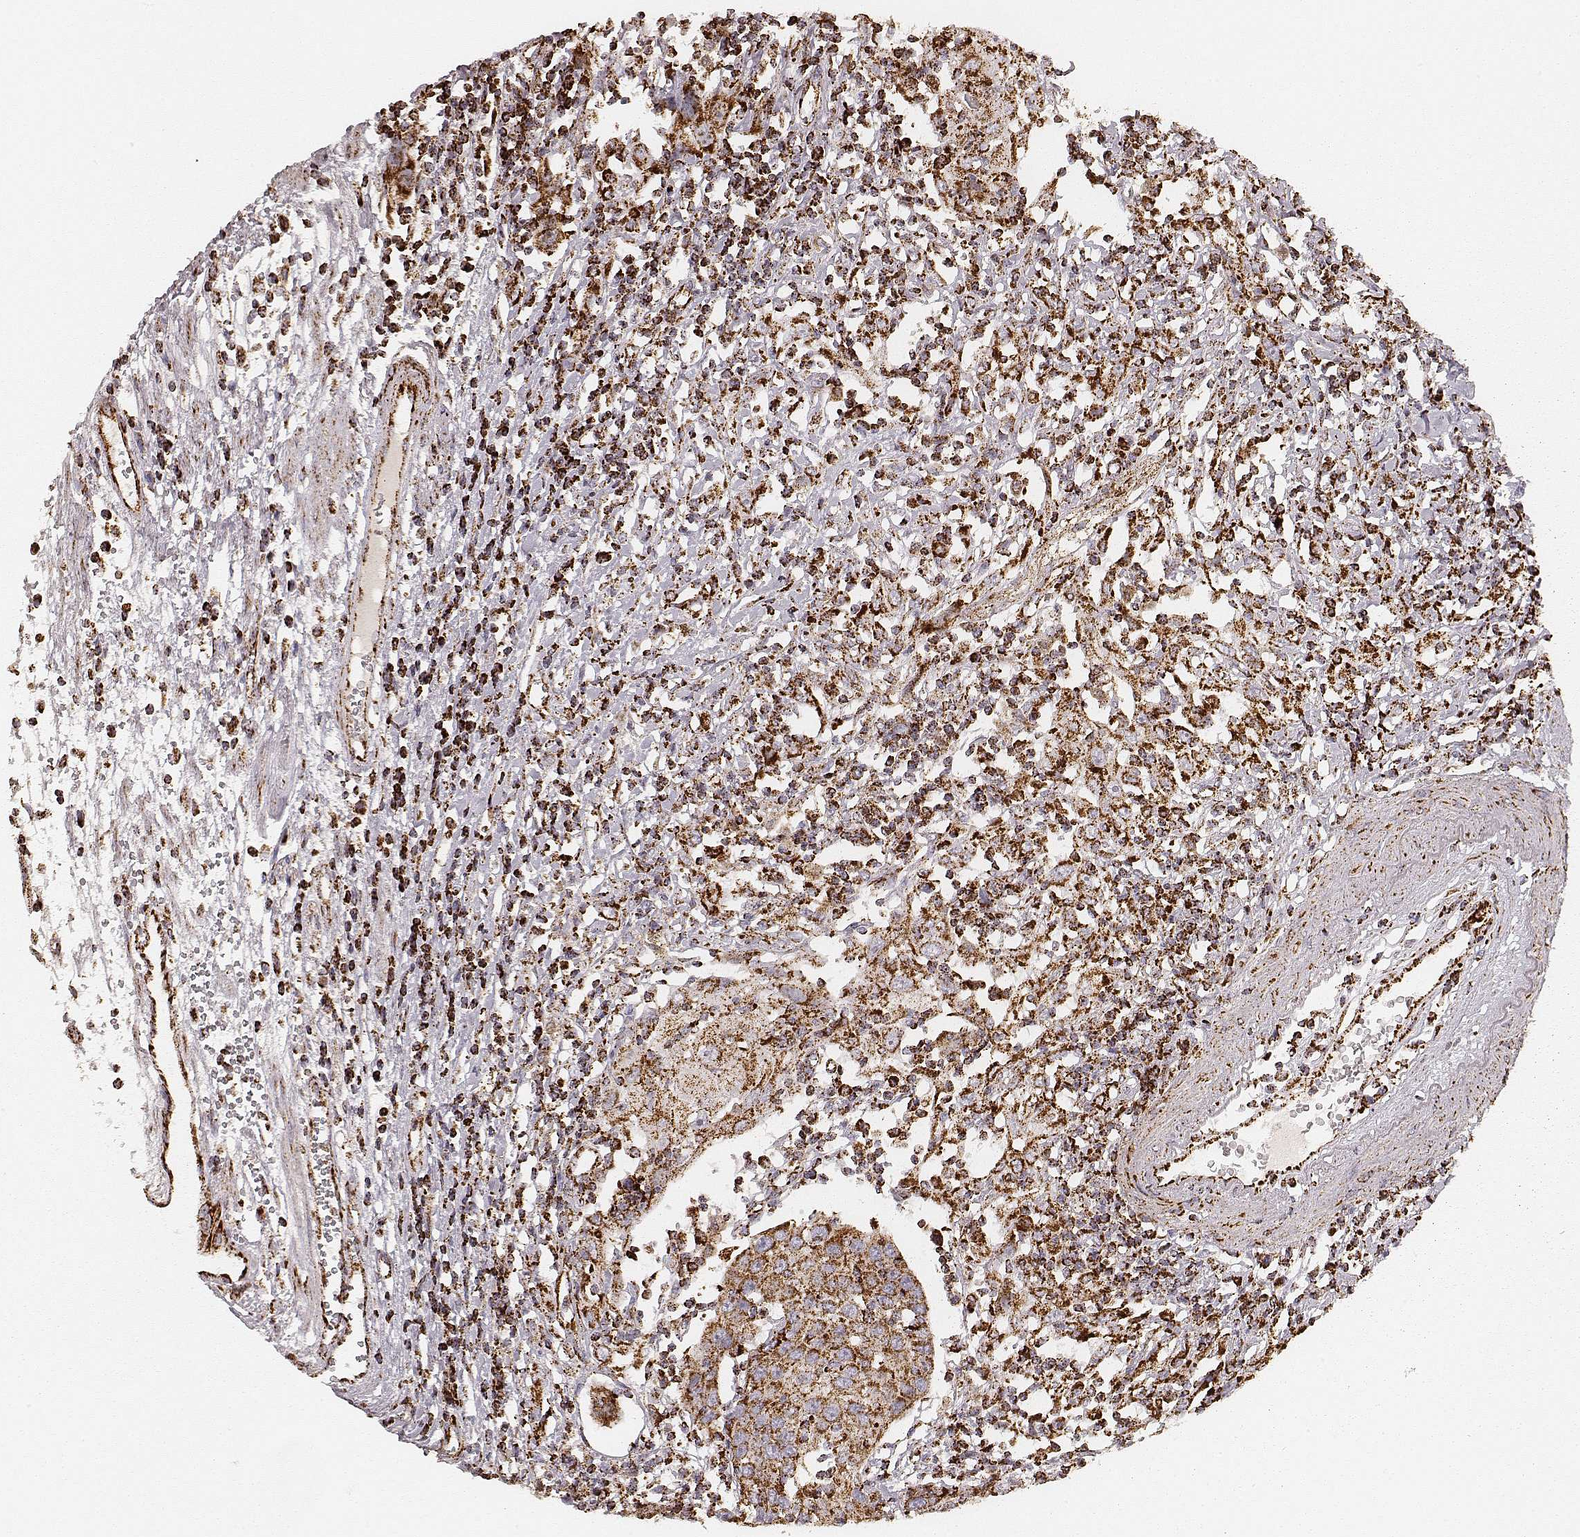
{"staining": {"intensity": "strong", "quantity": ">75%", "location": "cytoplasmic/membranous"}, "tissue": "urothelial cancer", "cell_type": "Tumor cells", "image_type": "cancer", "snomed": [{"axis": "morphology", "description": "Urothelial carcinoma, High grade"}, {"axis": "topography", "description": "Urinary bladder"}], "caption": "Protein analysis of urothelial cancer tissue exhibits strong cytoplasmic/membranous staining in approximately >75% of tumor cells.", "gene": "CS", "patient": {"sex": "female", "age": 85}}